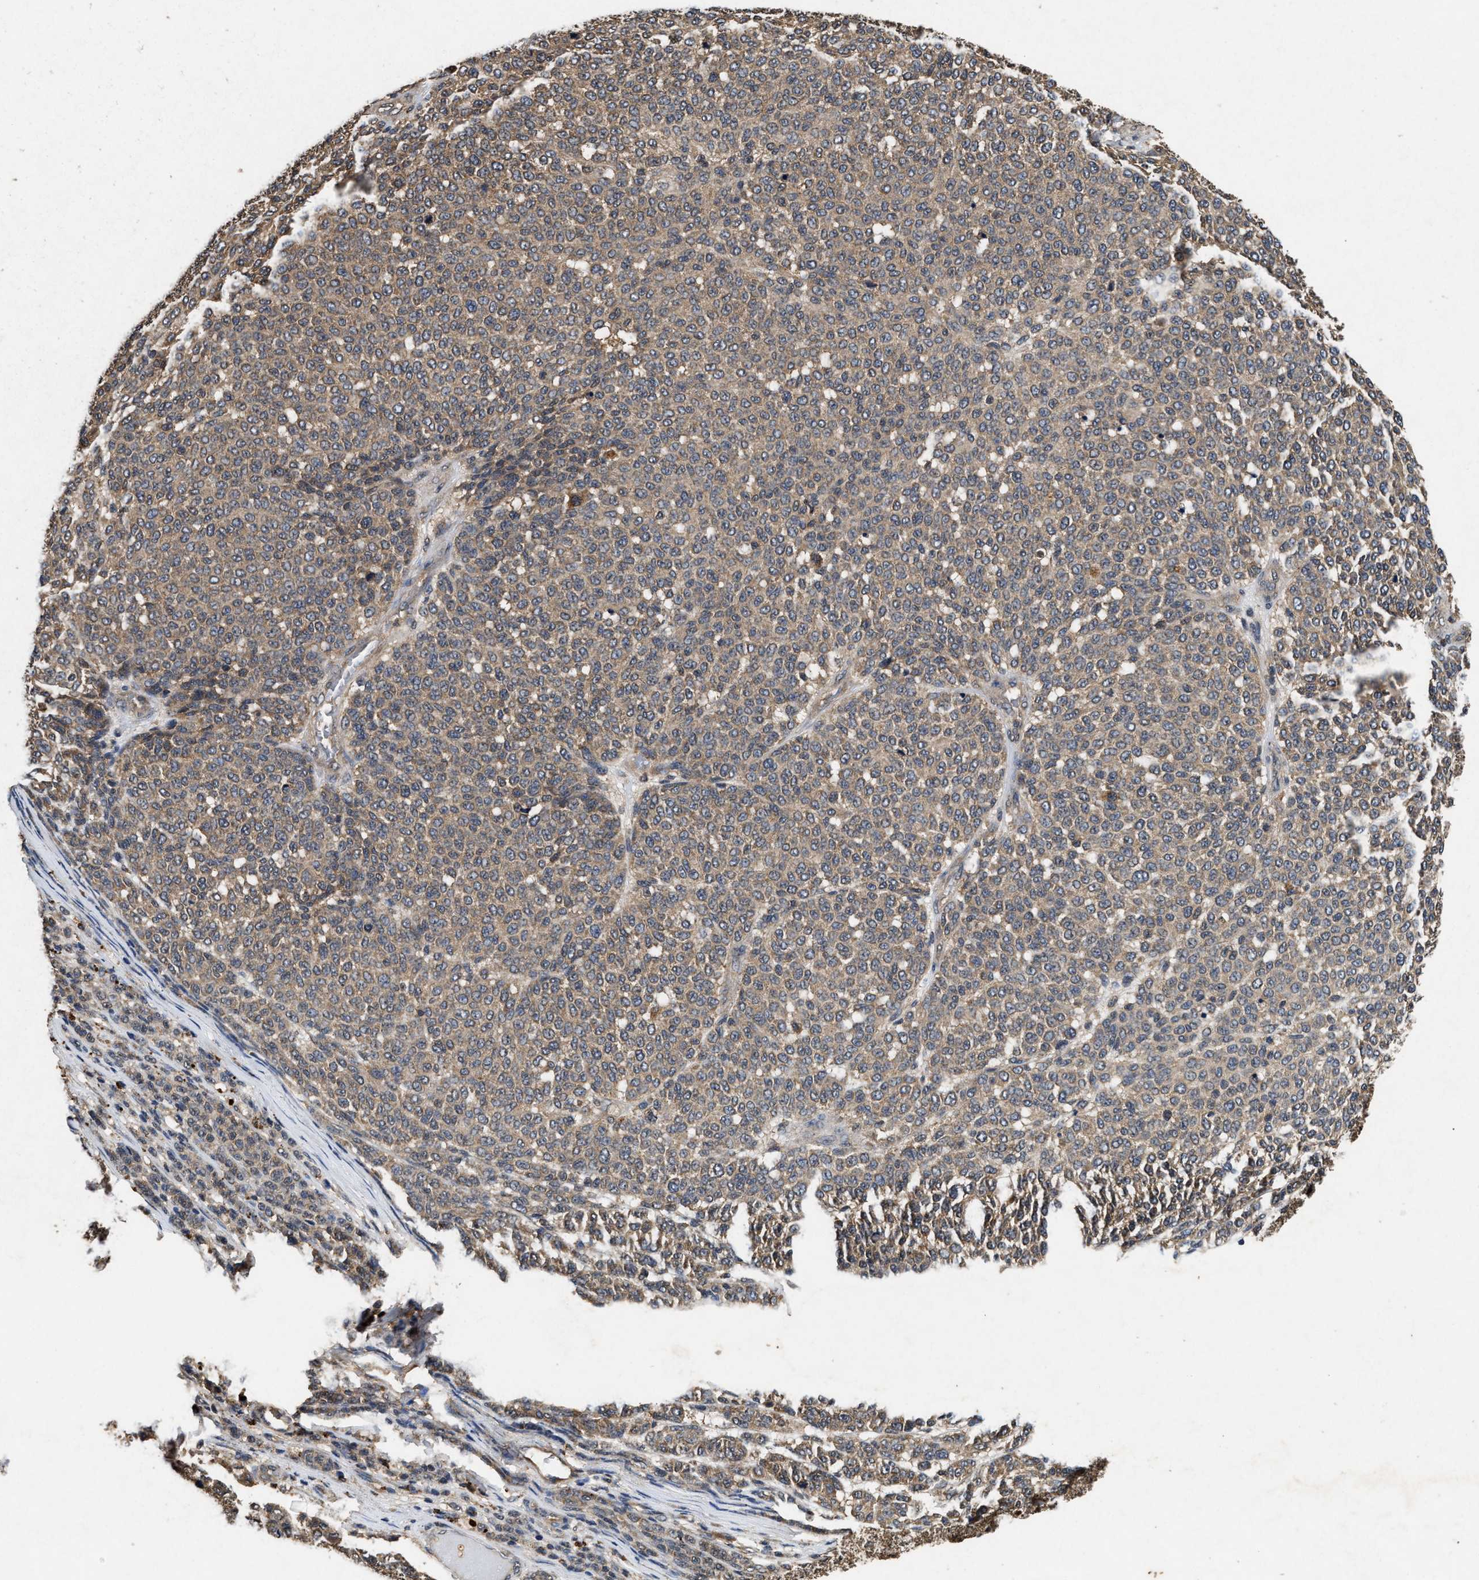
{"staining": {"intensity": "weak", "quantity": ">75%", "location": "cytoplasmic/membranous"}, "tissue": "melanoma", "cell_type": "Tumor cells", "image_type": "cancer", "snomed": [{"axis": "morphology", "description": "Malignant melanoma, NOS"}, {"axis": "topography", "description": "Skin"}], "caption": "Weak cytoplasmic/membranous expression for a protein is seen in about >75% of tumor cells of melanoma using immunohistochemistry.", "gene": "PDAP1", "patient": {"sex": "male", "age": 59}}